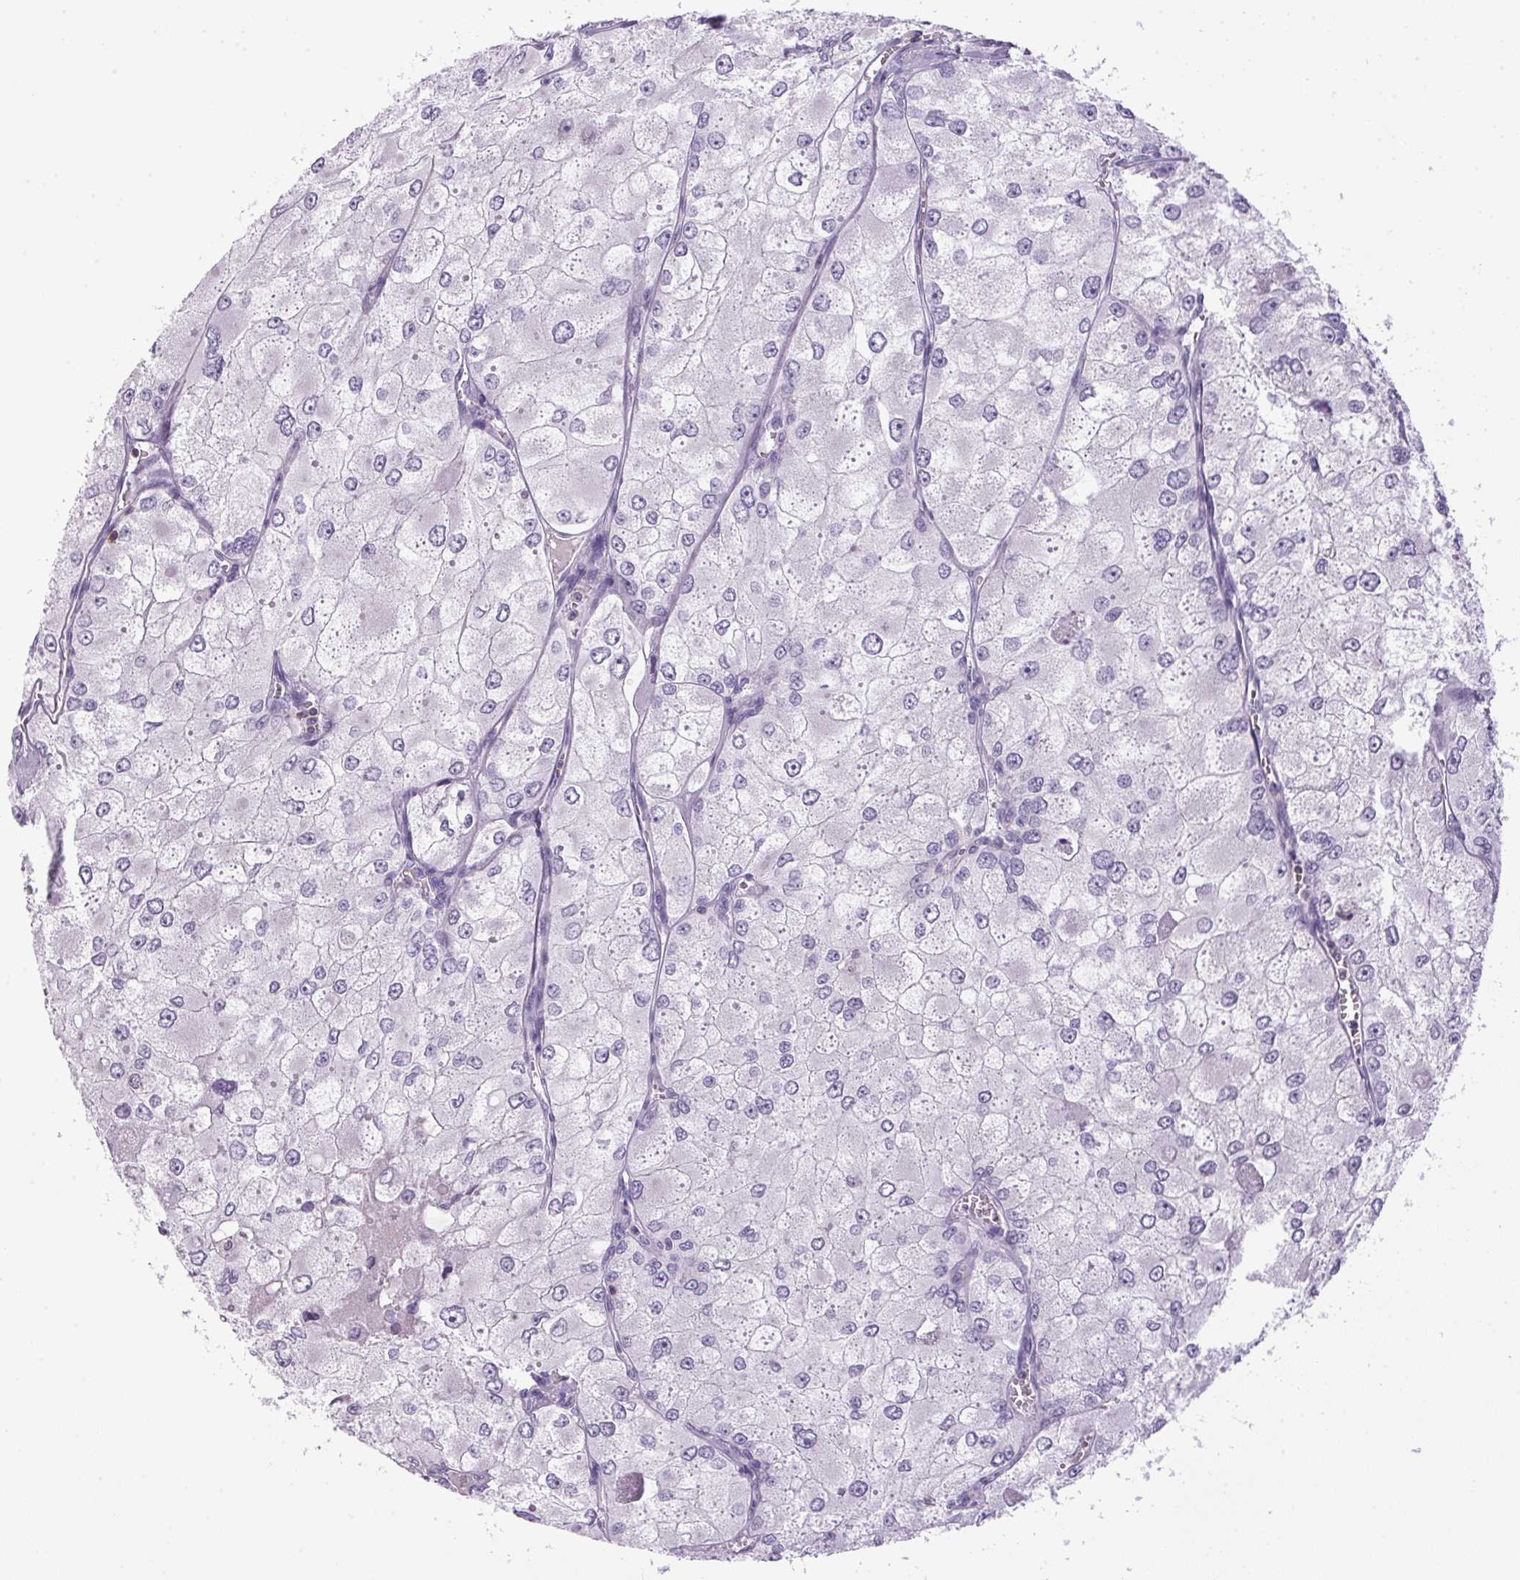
{"staining": {"intensity": "negative", "quantity": "none", "location": "none"}, "tissue": "renal cancer", "cell_type": "Tumor cells", "image_type": "cancer", "snomed": [{"axis": "morphology", "description": "Adenocarcinoma, NOS"}, {"axis": "topography", "description": "Kidney"}], "caption": "Immunohistochemistry histopathology image of renal cancer (adenocarcinoma) stained for a protein (brown), which displays no staining in tumor cells.", "gene": "S100A2", "patient": {"sex": "female", "age": 70}}